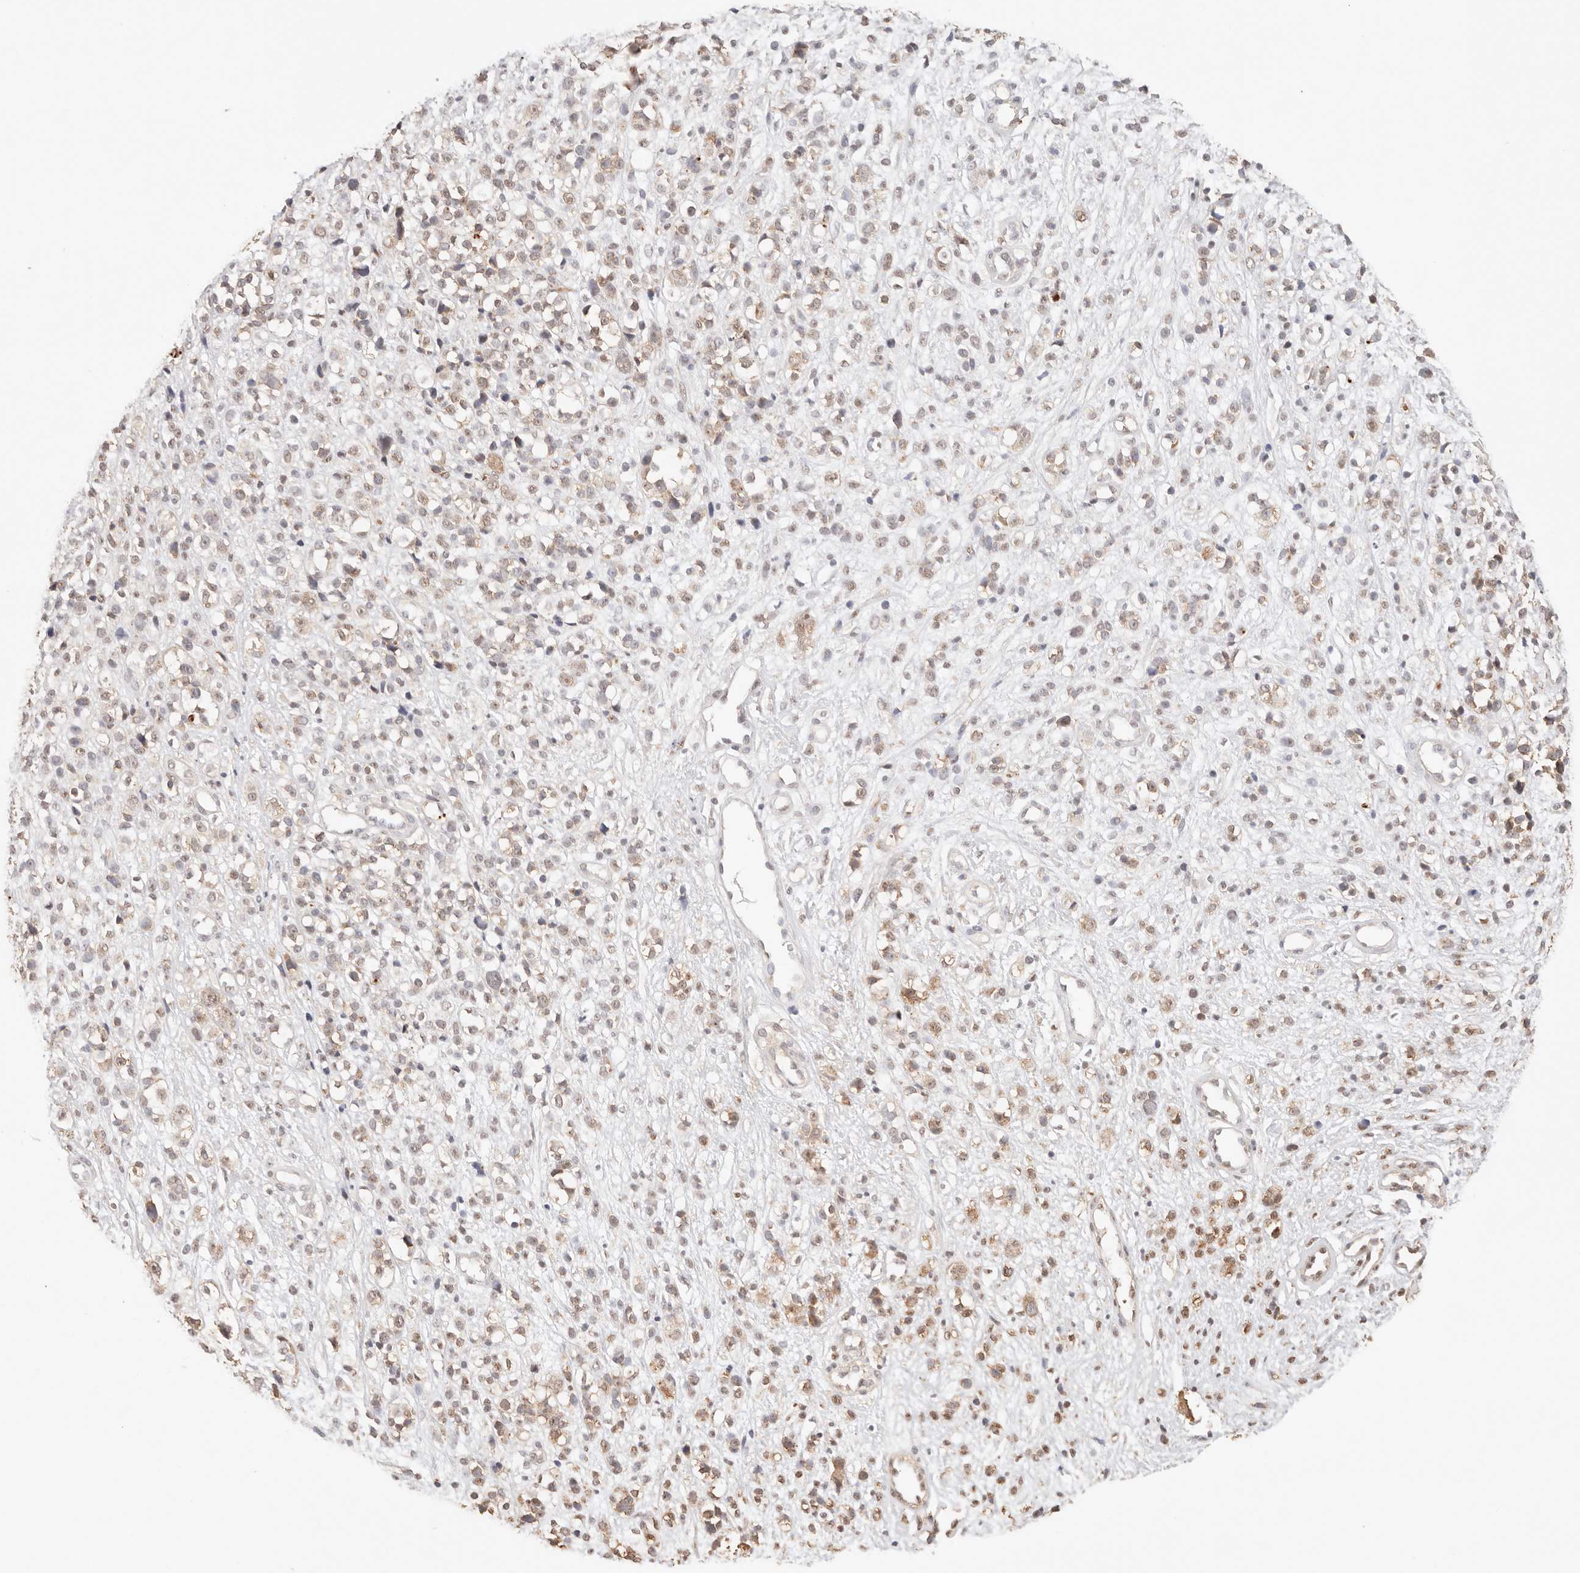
{"staining": {"intensity": "weak", "quantity": ">75%", "location": "cytoplasmic/membranous,nuclear"}, "tissue": "melanoma", "cell_type": "Tumor cells", "image_type": "cancer", "snomed": [{"axis": "morphology", "description": "Malignant melanoma, NOS"}, {"axis": "topography", "description": "Skin"}], "caption": "A low amount of weak cytoplasmic/membranous and nuclear expression is appreciated in about >75% of tumor cells in malignant melanoma tissue. Immunohistochemistry stains the protein of interest in brown and the nuclei are stained blue.", "gene": "IL1R2", "patient": {"sex": "female", "age": 55}}